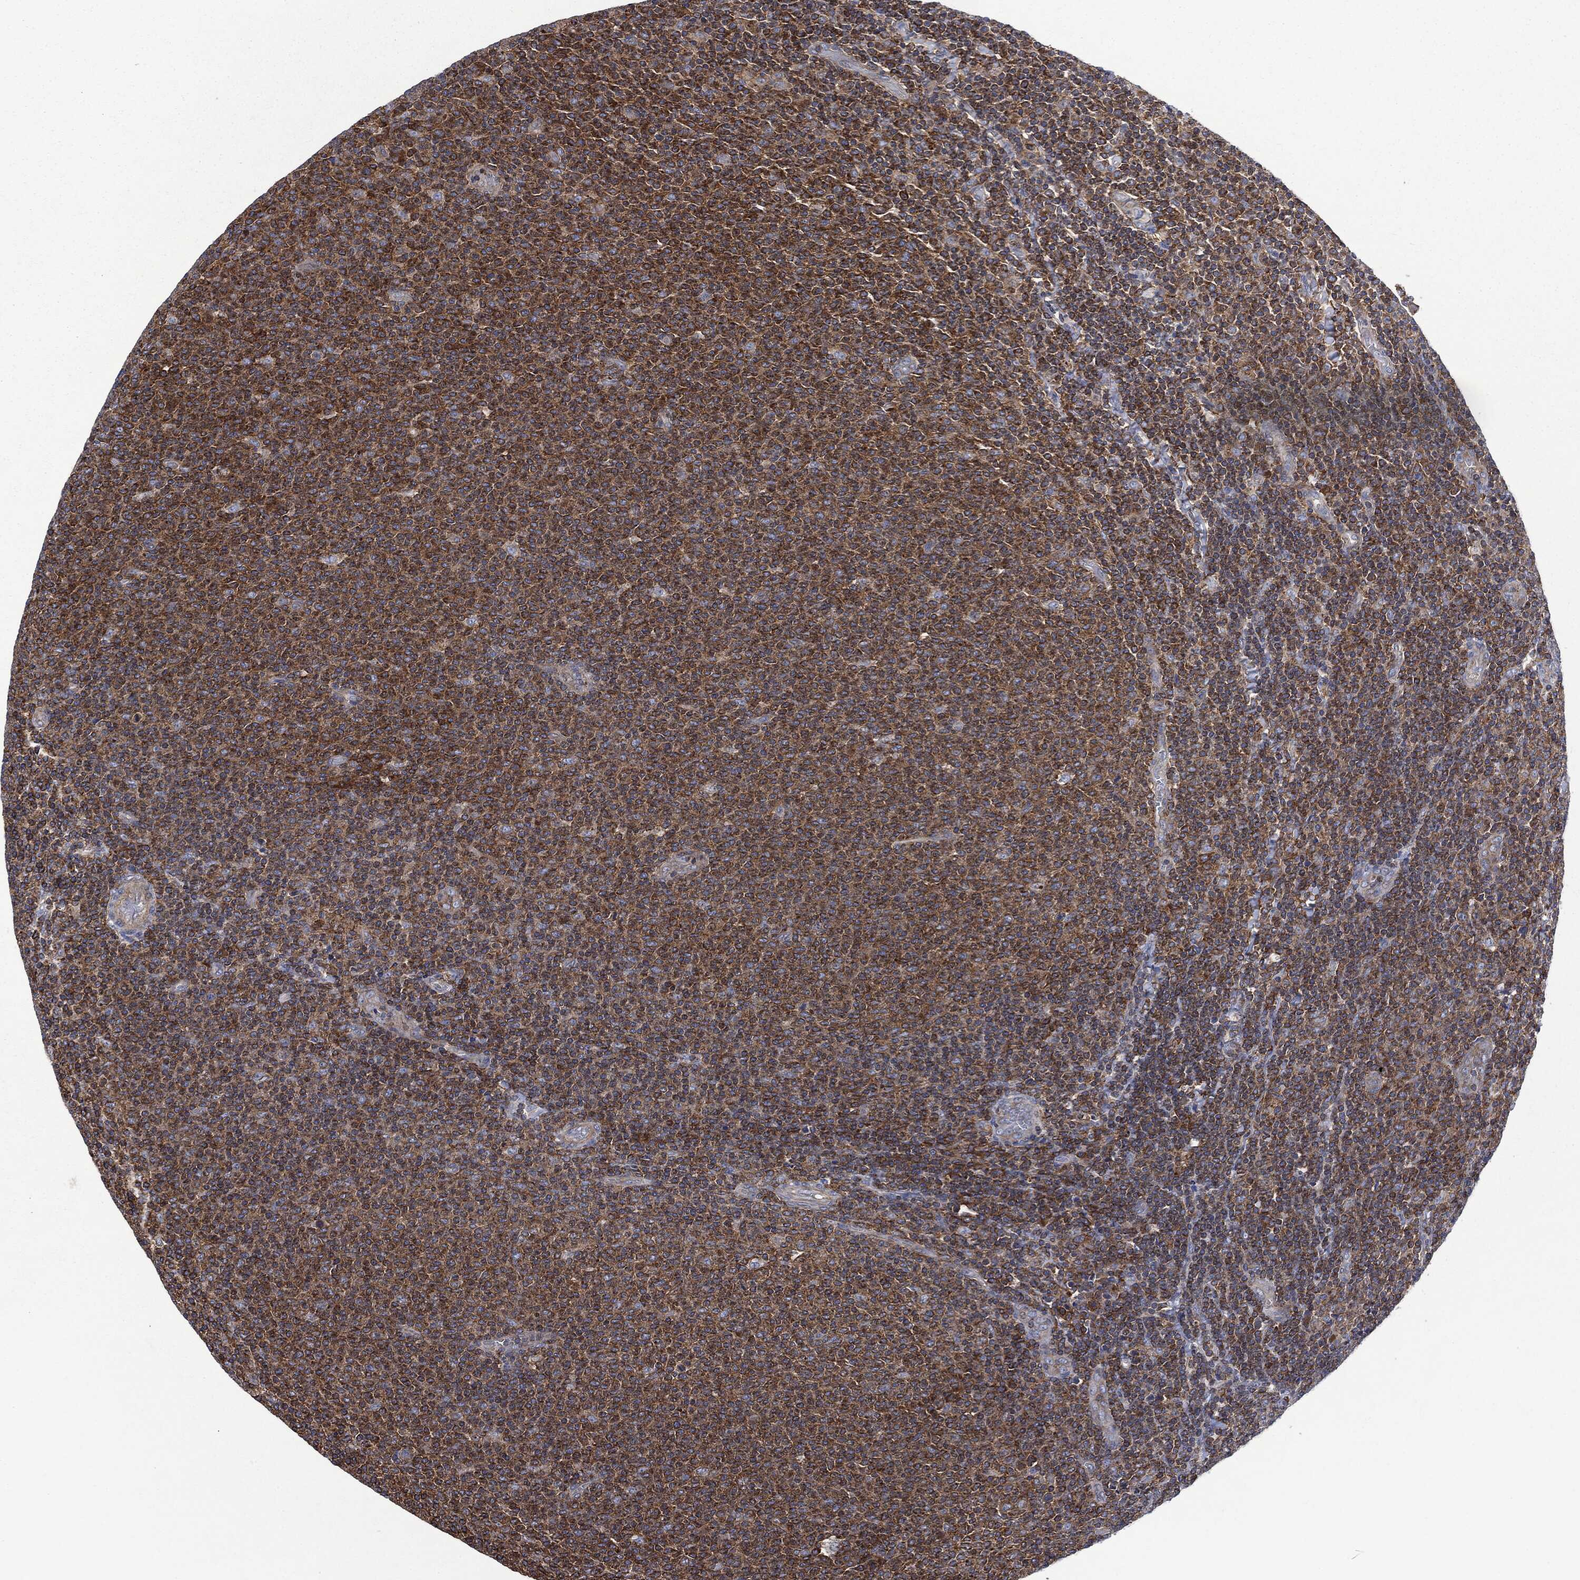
{"staining": {"intensity": "moderate", "quantity": ">75%", "location": "cytoplasmic/membranous"}, "tissue": "lymphoma", "cell_type": "Tumor cells", "image_type": "cancer", "snomed": [{"axis": "morphology", "description": "Malignant lymphoma, non-Hodgkin's type, Low grade"}, {"axis": "topography", "description": "Lymph node"}], "caption": "Immunohistochemistry of malignant lymphoma, non-Hodgkin's type (low-grade) reveals medium levels of moderate cytoplasmic/membranous positivity in about >75% of tumor cells. (DAB IHC, brown staining for protein, blue staining for nuclei).", "gene": "LGALS9", "patient": {"sex": "male", "age": 52}}